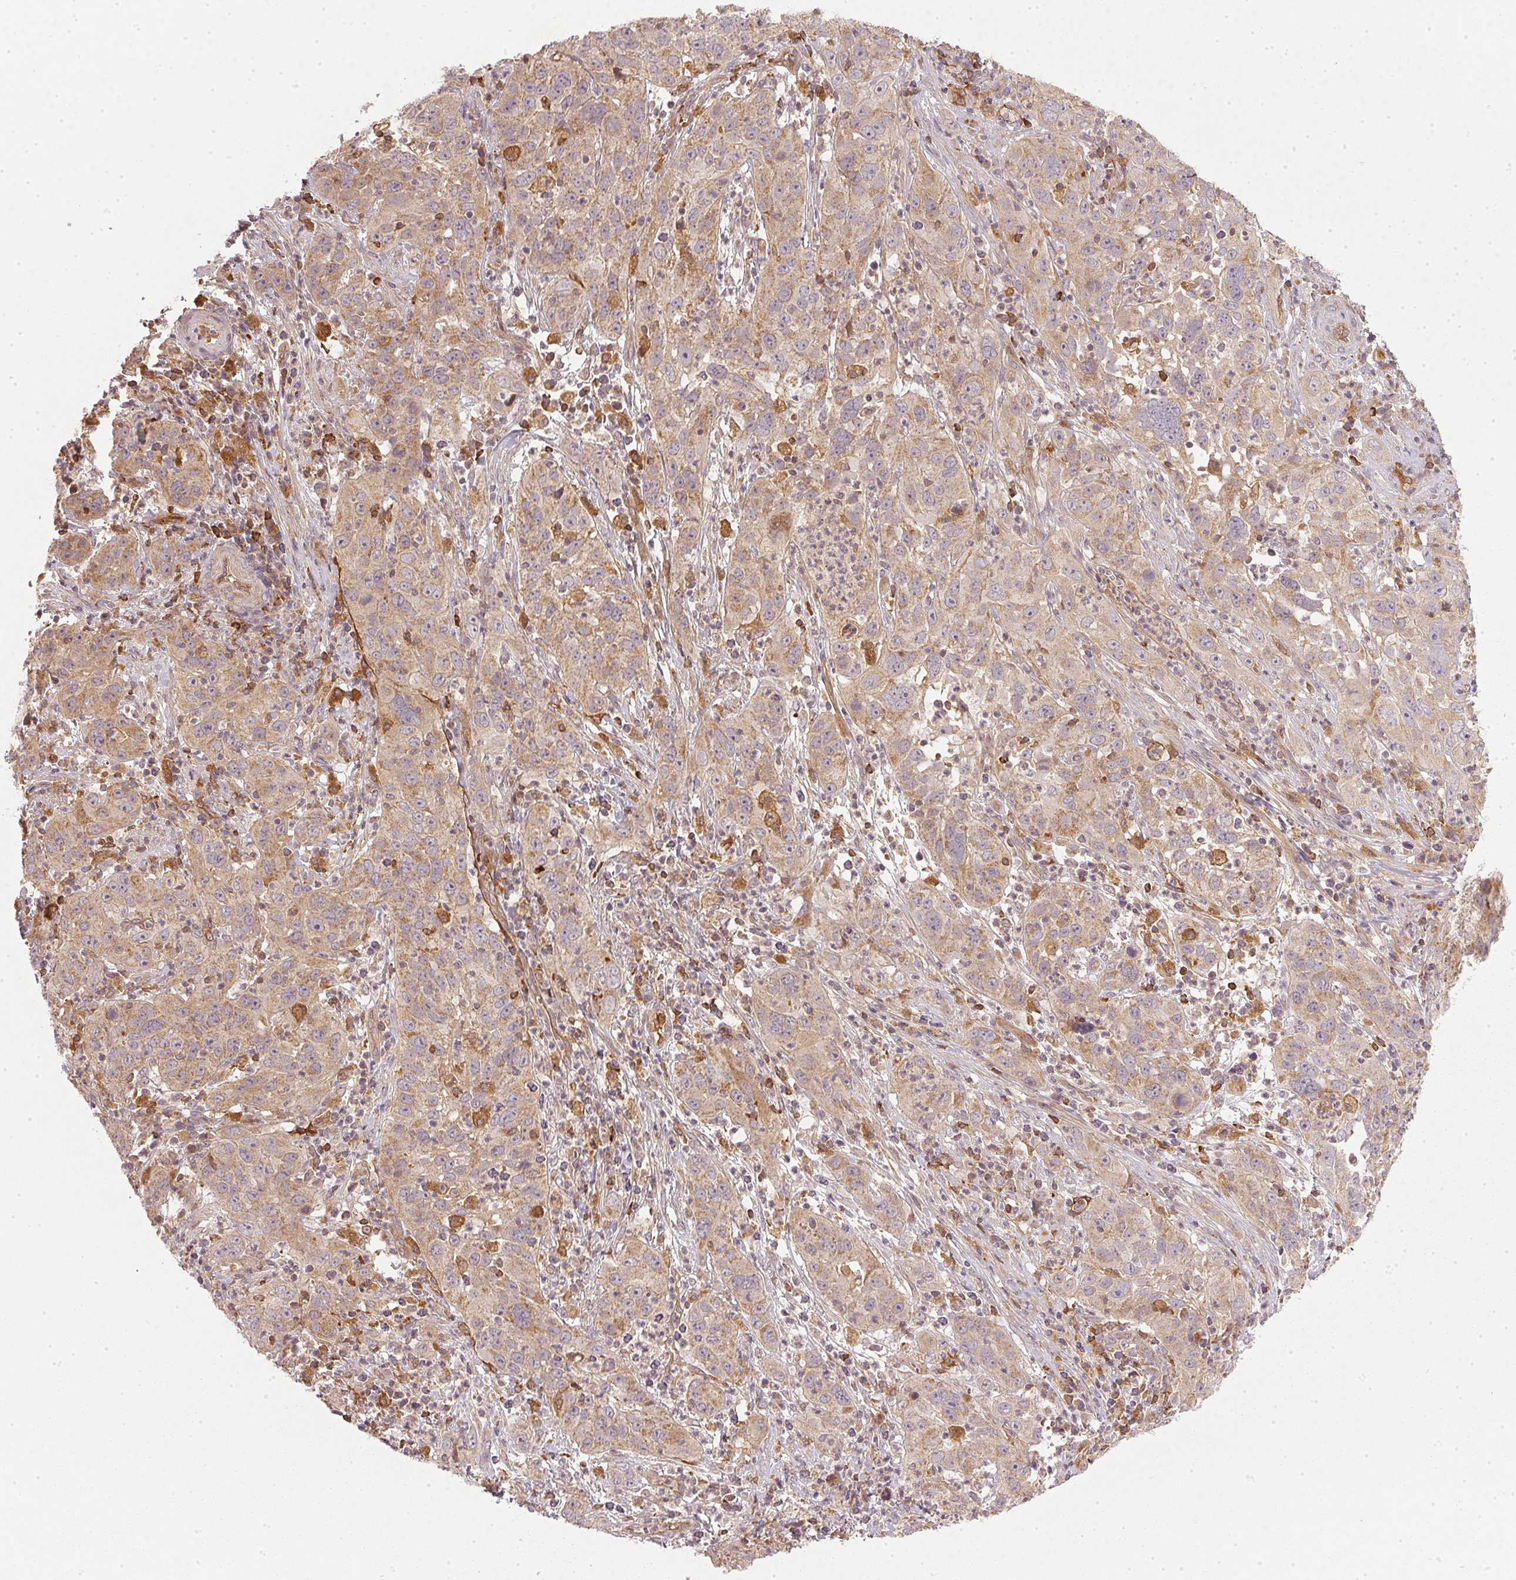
{"staining": {"intensity": "weak", "quantity": ">75%", "location": "cytoplasmic/membranous"}, "tissue": "cervical cancer", "cell_type": "Tumor cells", "image_type": "cancer", "snomed": [{"axis": "morphology", "description": "Squamous cell carcinoma, NOS"}, {"axis": "topography", "description": "Cervix"}], "caption": "A brown stain shows weak cytoplasmic/membranous expression of a protein in human cervical cancer tumor cells. (Brightfield microscopy of DAB IHC at high magnification).", "gene": "NADK2", "patient": {"sex": "female", "age": 32}}